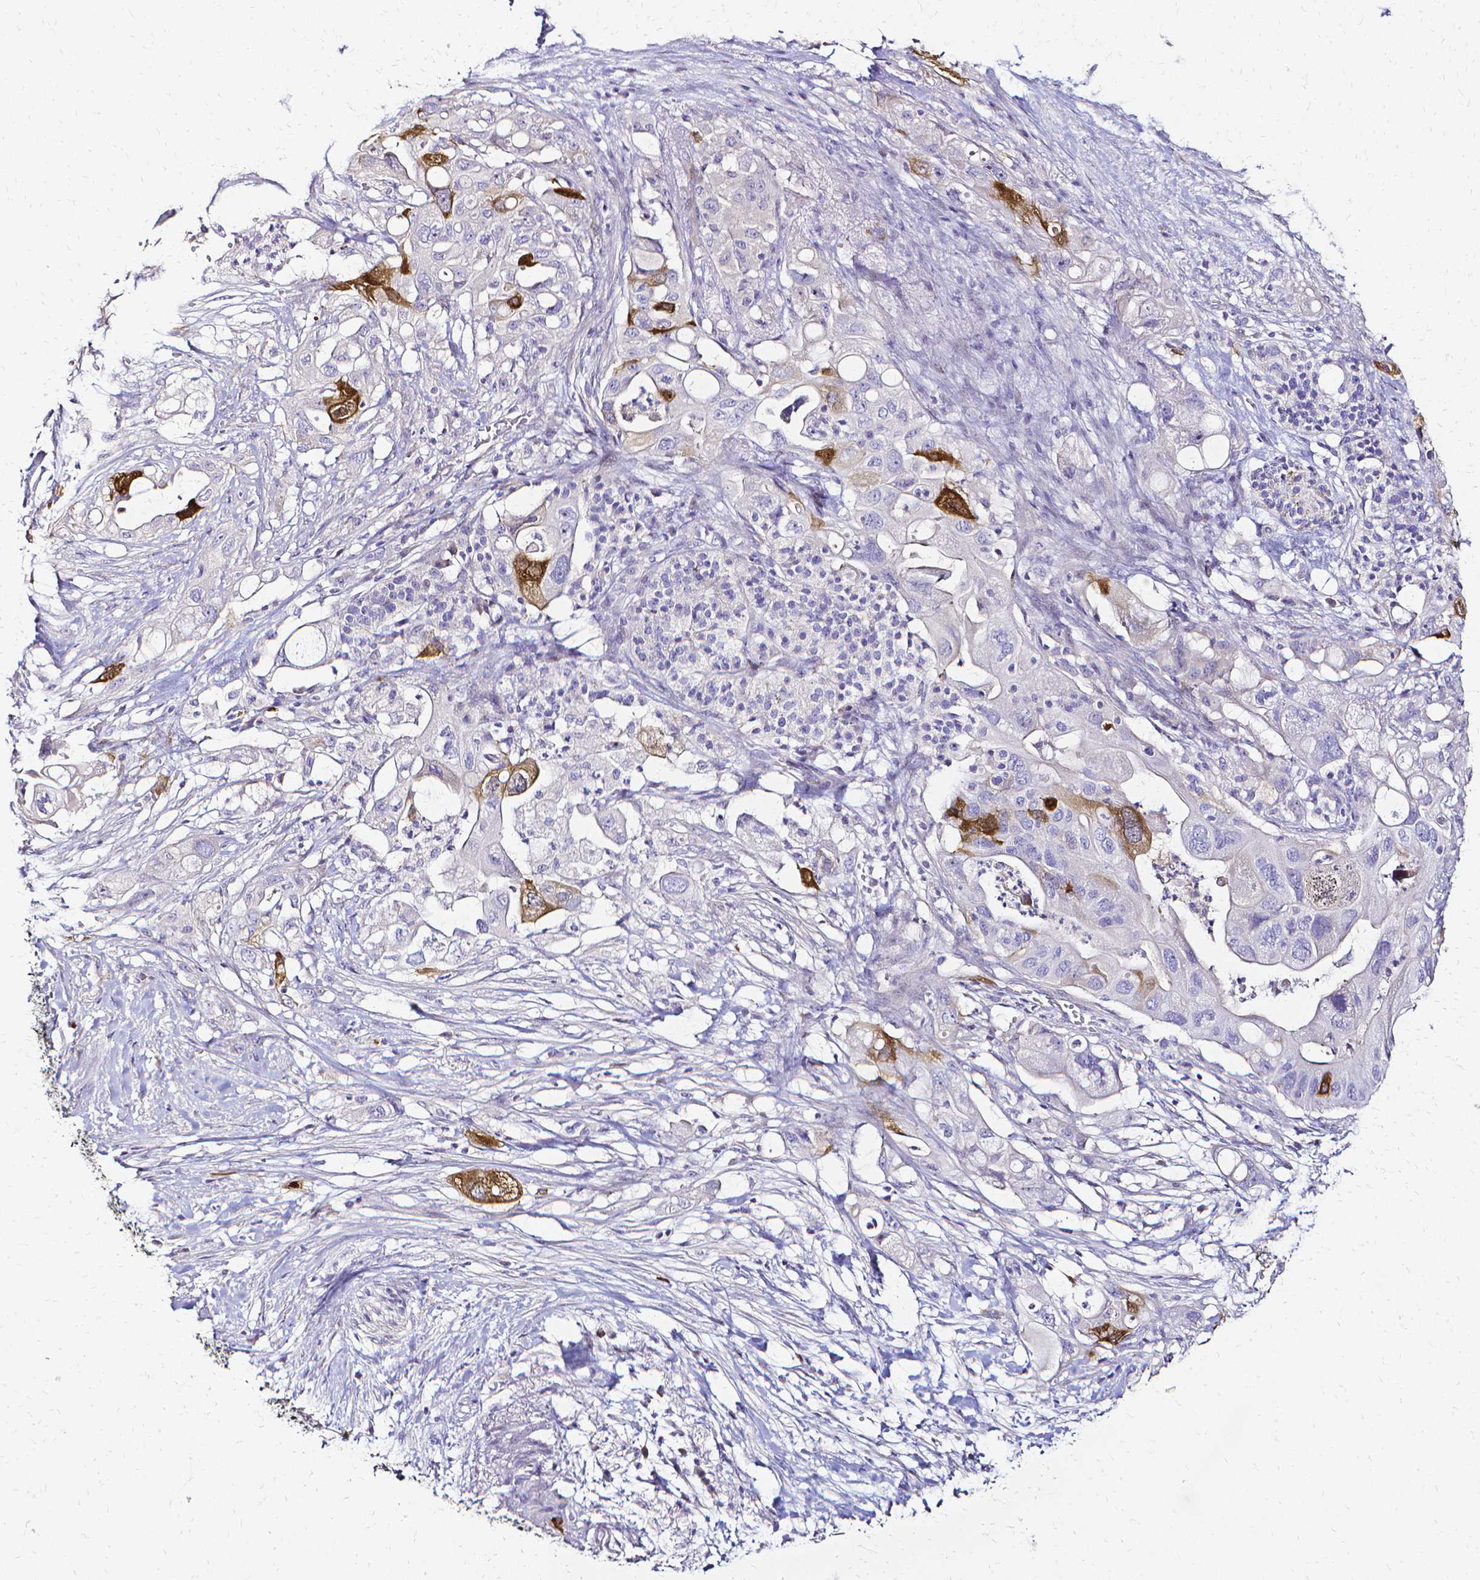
{"staining": {"intensity": "strong", "quantity": "<25%", "location": "cytoplasmic/membranous"}, "tissue": "pancreatic cancer", "cell_type": "Tumor cells", "image_type": "cancer", "snomed": [{"axis": "morphology", "description": "Adenocarcinoma, NOS"}, {"axis": "topography", "description": "Pancreas"}], "caption": "Protein staining shows strong cytoplasmic/membranous expression in about <25% of tumor cells in pancreatic cancer (adenocarcinoma).", "gene": "CCNB1", "patient": {"sex": "female", "age": 72}}